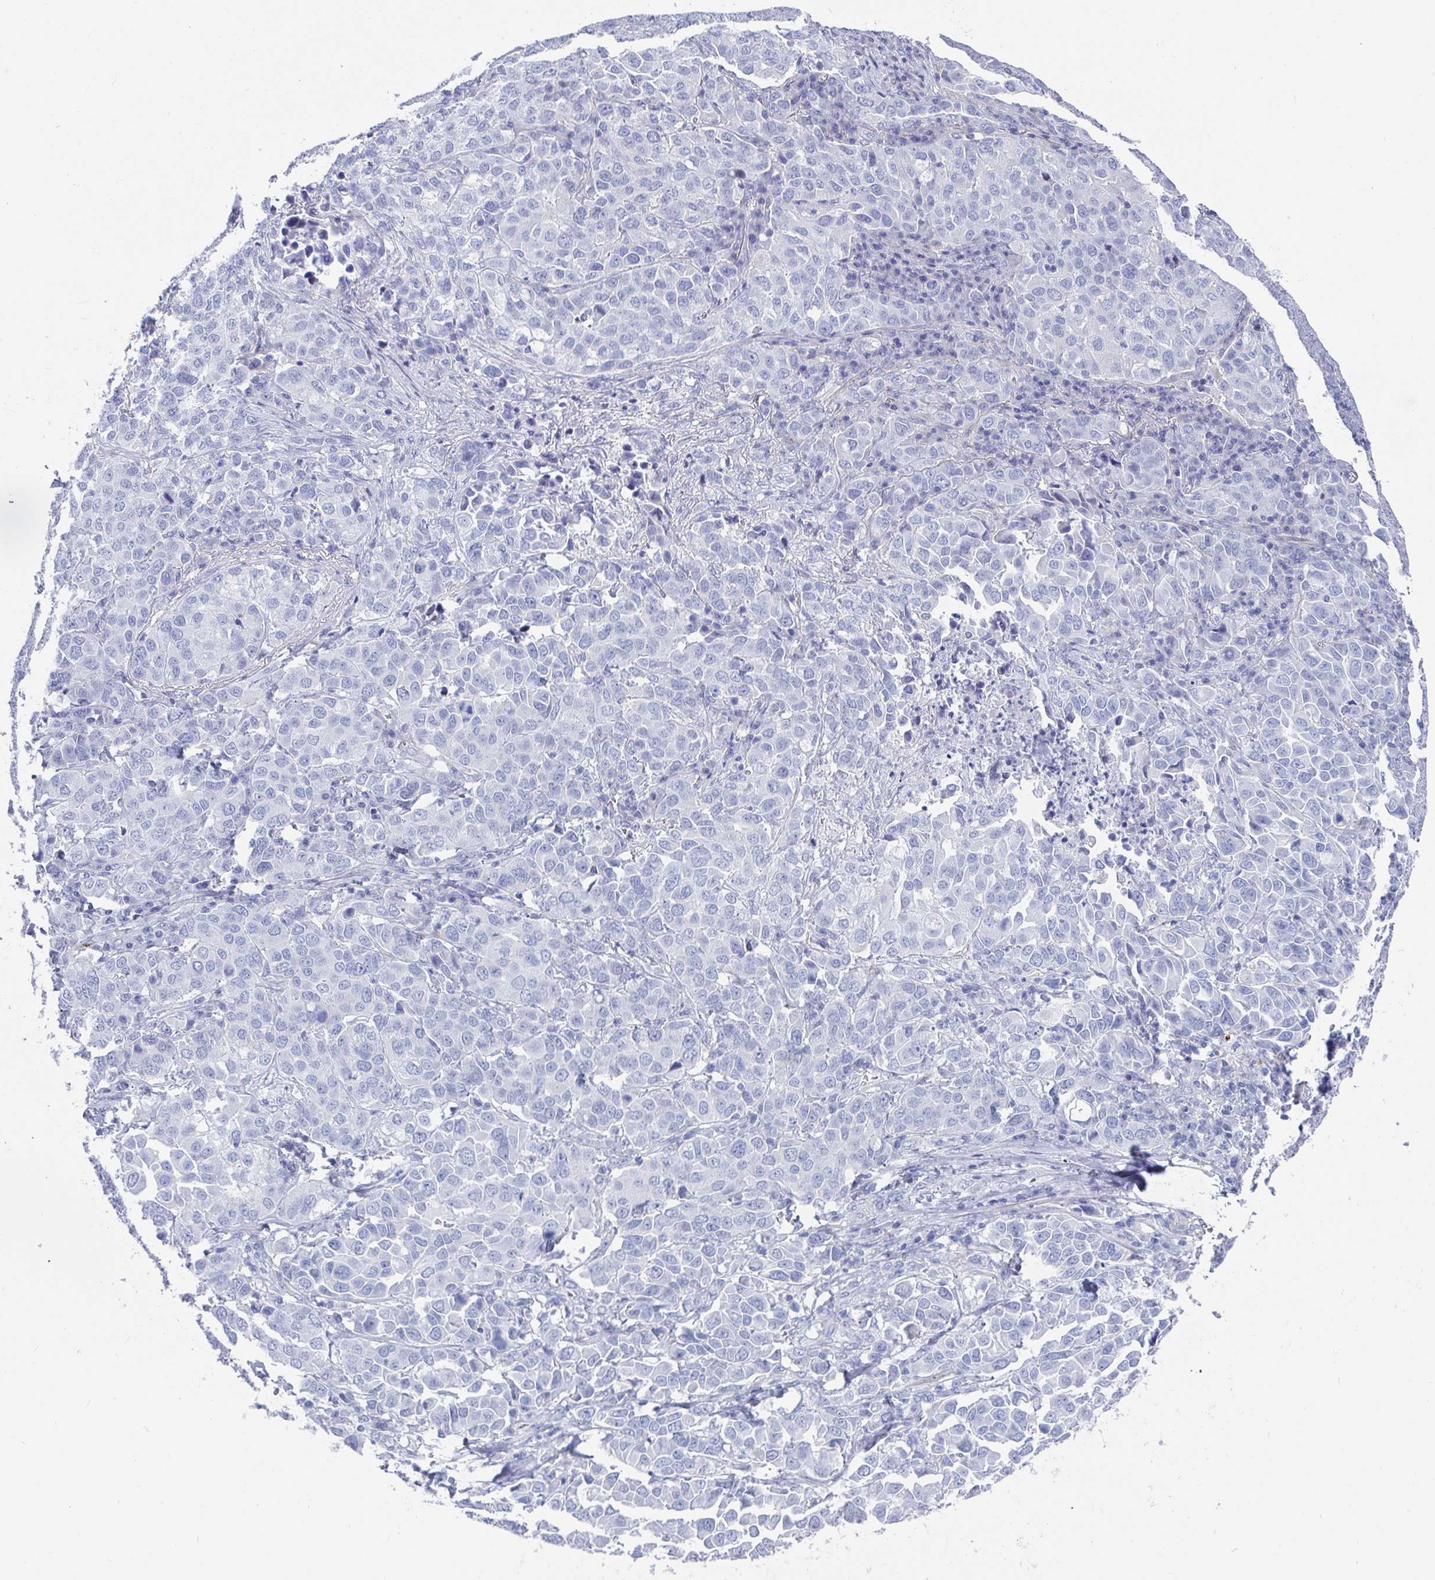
{"staining": {"intensity": "negative", "quantity": "none", "location": "none"}, "tissue": "lung cancer", "cell_type": "Tumor cells", "image_type": "cancer", "snomed": [{"axis": "morphology", "description": "Adenocarcinoma, NOS"}, {"axis": "morphology", "description": "Adenocarcinoma, metastatic, NOS"}, {"axis": "topography", "description": "Lymph node"}, {"axis": "topography", "description": "Lung"}], "caption": "Image shows no protein staining in tumor cells of lung cancer tissue.", "gene": "ZFP82", "patient": {"sex": "female", "age": 65}}